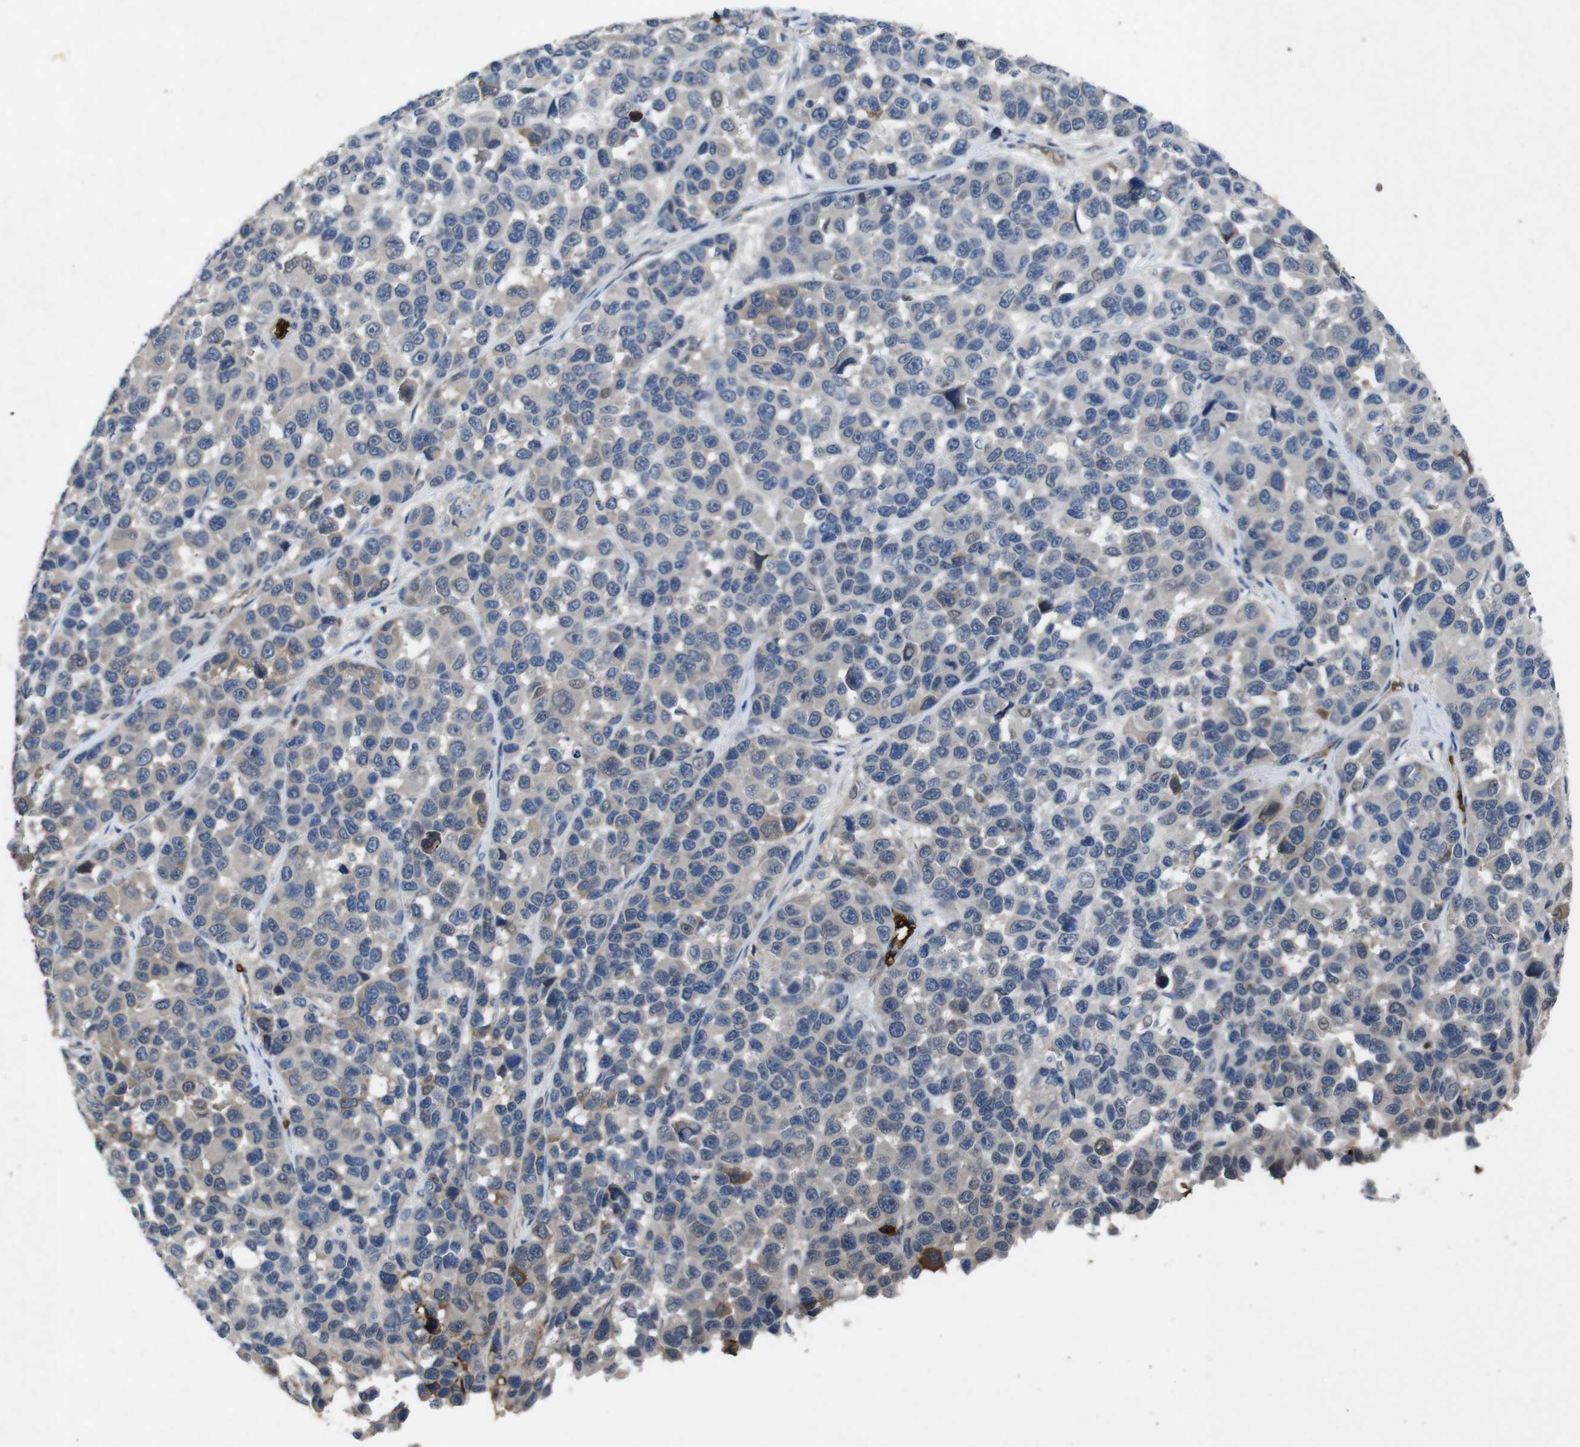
{"staining": {"intensity": "negative", "quantity": "none", "location": "none"}, "tissue": "melanoma", "cell_type": "Tumor cells", "image_type": "cancer", "snomed": [{"axis": "morphology", "description": "Malignant melanoma, NOS"}, {"axis": "topography", "description": "Skin"}], "caption": "Immunohistochemistry (IHC) photomicrograph of malignant melanoma stained for a protein (brown), which displays no positivity in tumor cells.", "gene": "SPTB", "patient": {"sex": "male", "age": 53}}